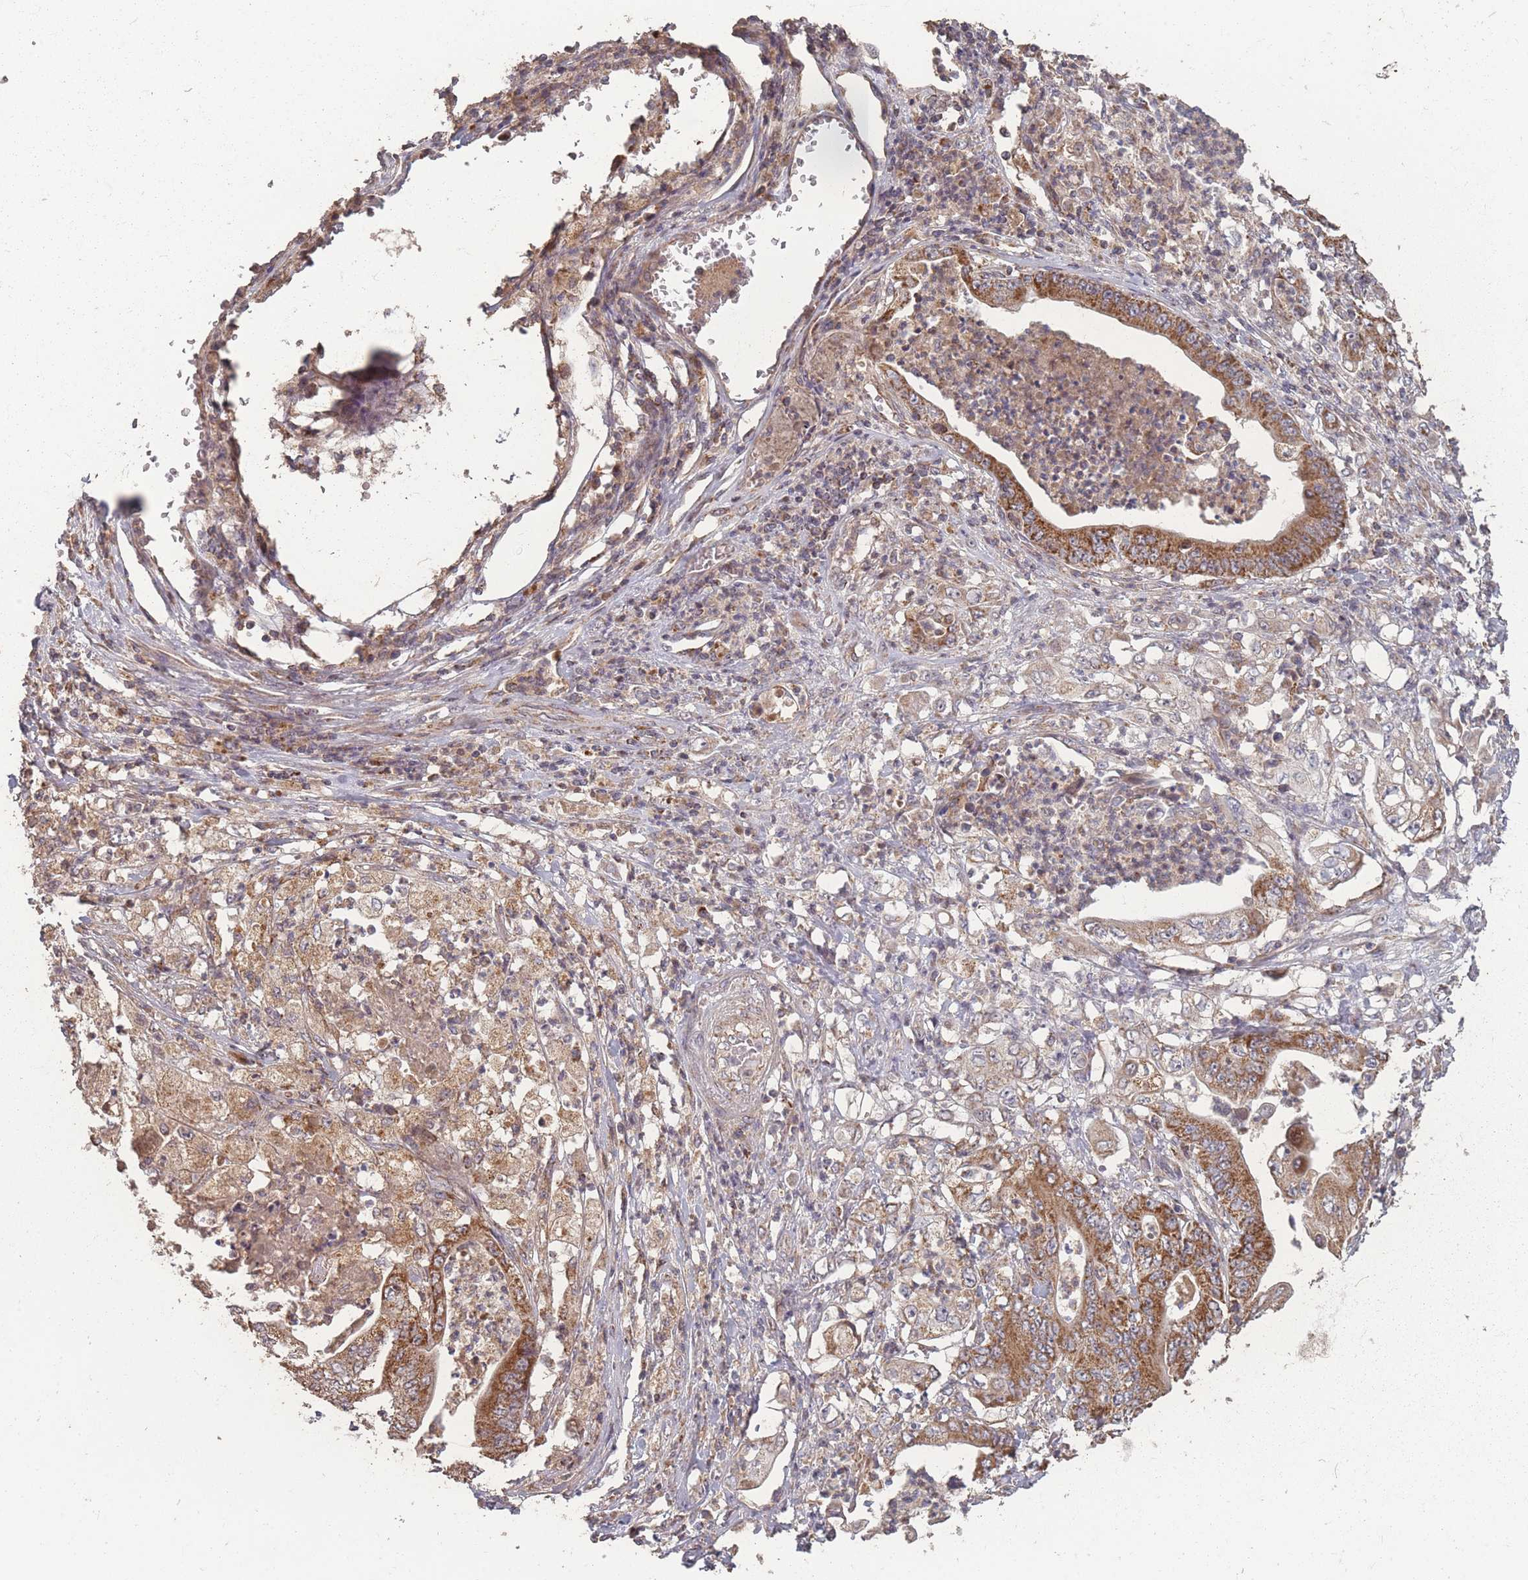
{"staining": {"intensity": "moderate", "quantity": ">75%", "location": "cytoplasmic/membranous"}, "tissue": "stomach cancer", "cell_type": "Tumor cells", "image_type": "cancer", "snomed": [{"axis": "morphology", "description": "Adenocarcinoma, NOS"}, {"axis": "topography", "description": "Stomach"}], "caption": "Immunohistochemical staining of human adenocarcinoma (stomach) exhibits moderate cytoplasmic/membranous protein positivity in about >75% of tumor cells.", "gene": "LYRM7", "patient": {"sex": "female", "age": 73}}